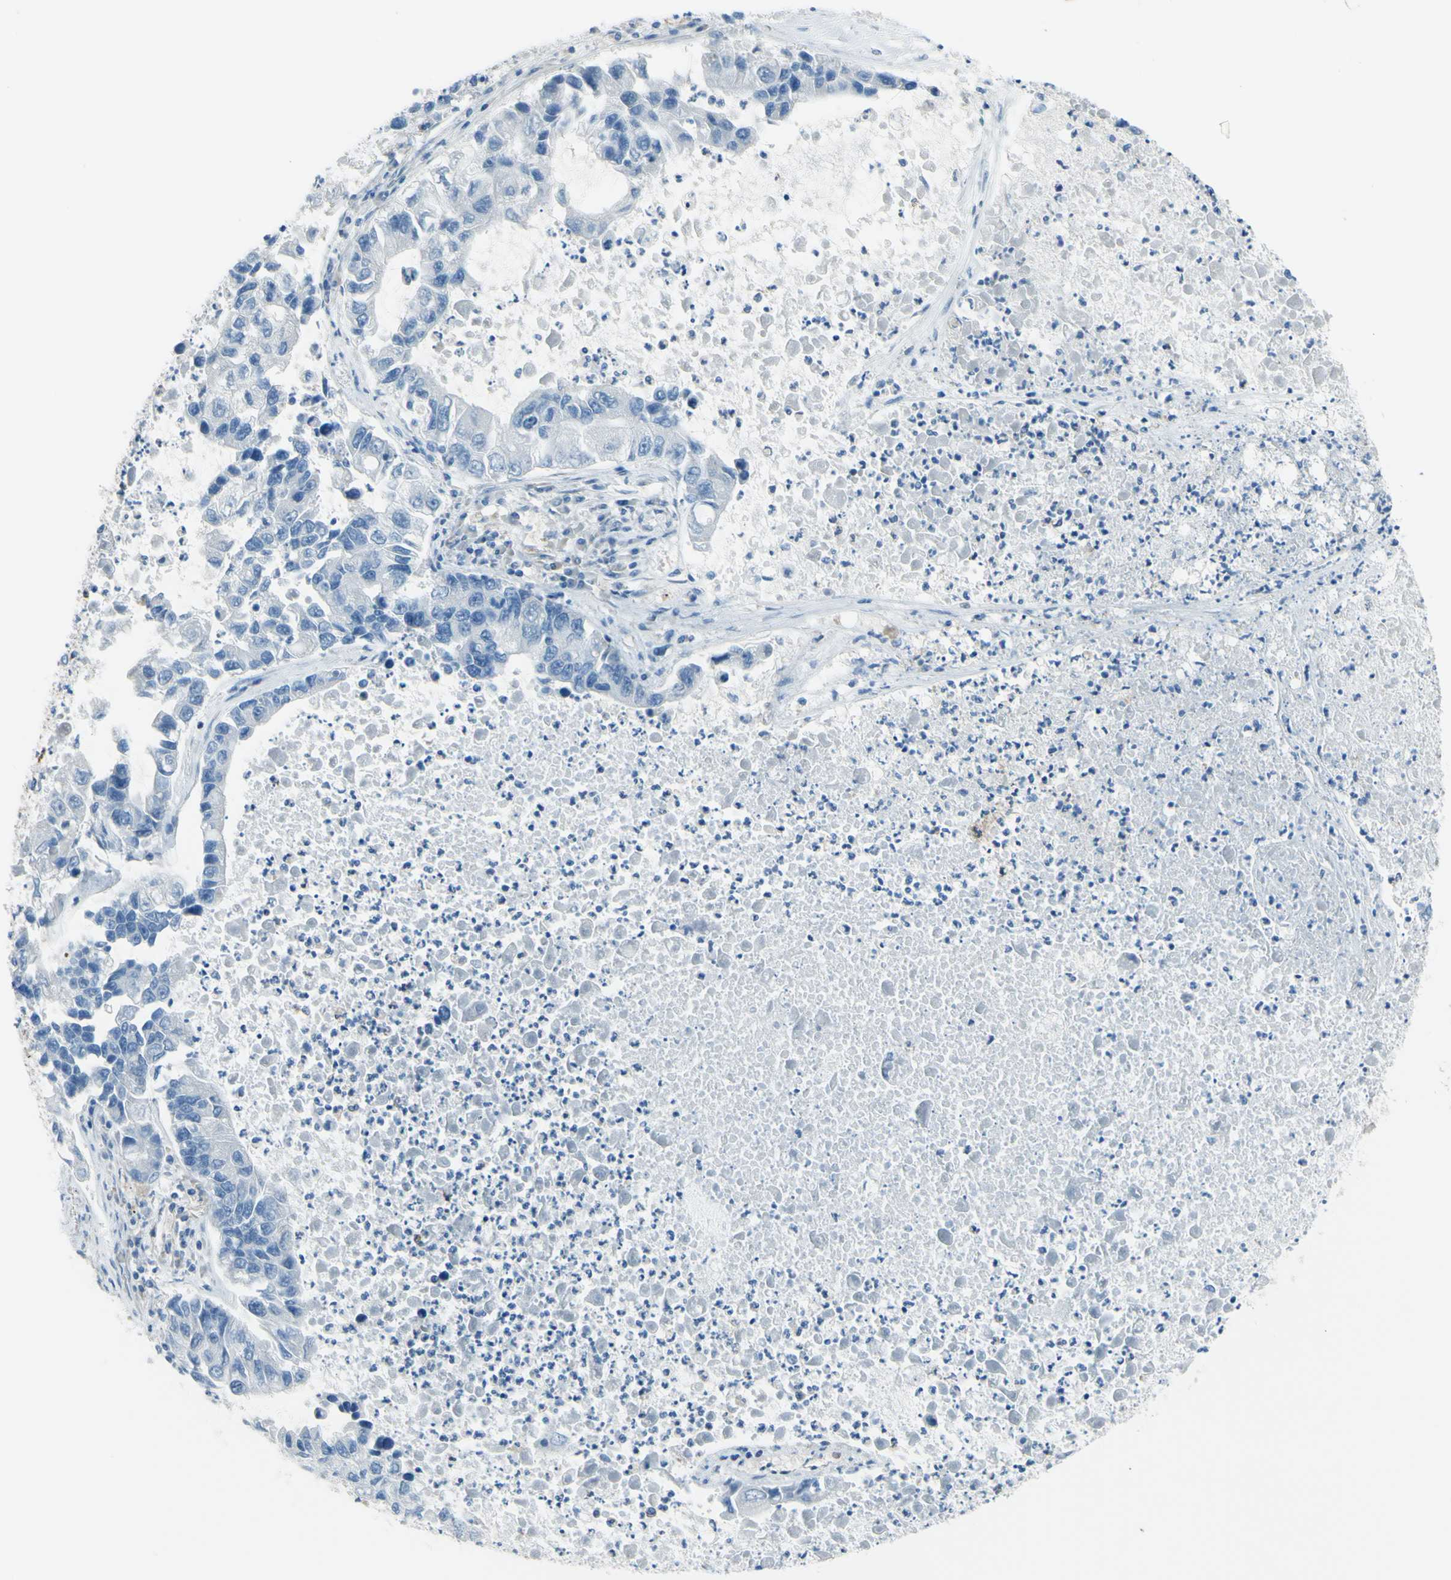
{"staining": {"intensity": "negative", "quantity": "none", "location": "none"}, "tissue": "lung cancer", "cell_type": "Tumor cells", "image_type": "cancer", "snomed": [{"axis": "morphology", "description": "Adenocarcinoma, NOS"}, {"axis": "topography", "description": "Lung"}], "caption": "Tumor cells show no significant staining in adenocarcinoma (lung).", "gene": "ADD1", "patient": {"sex": "female", "age": 51}}